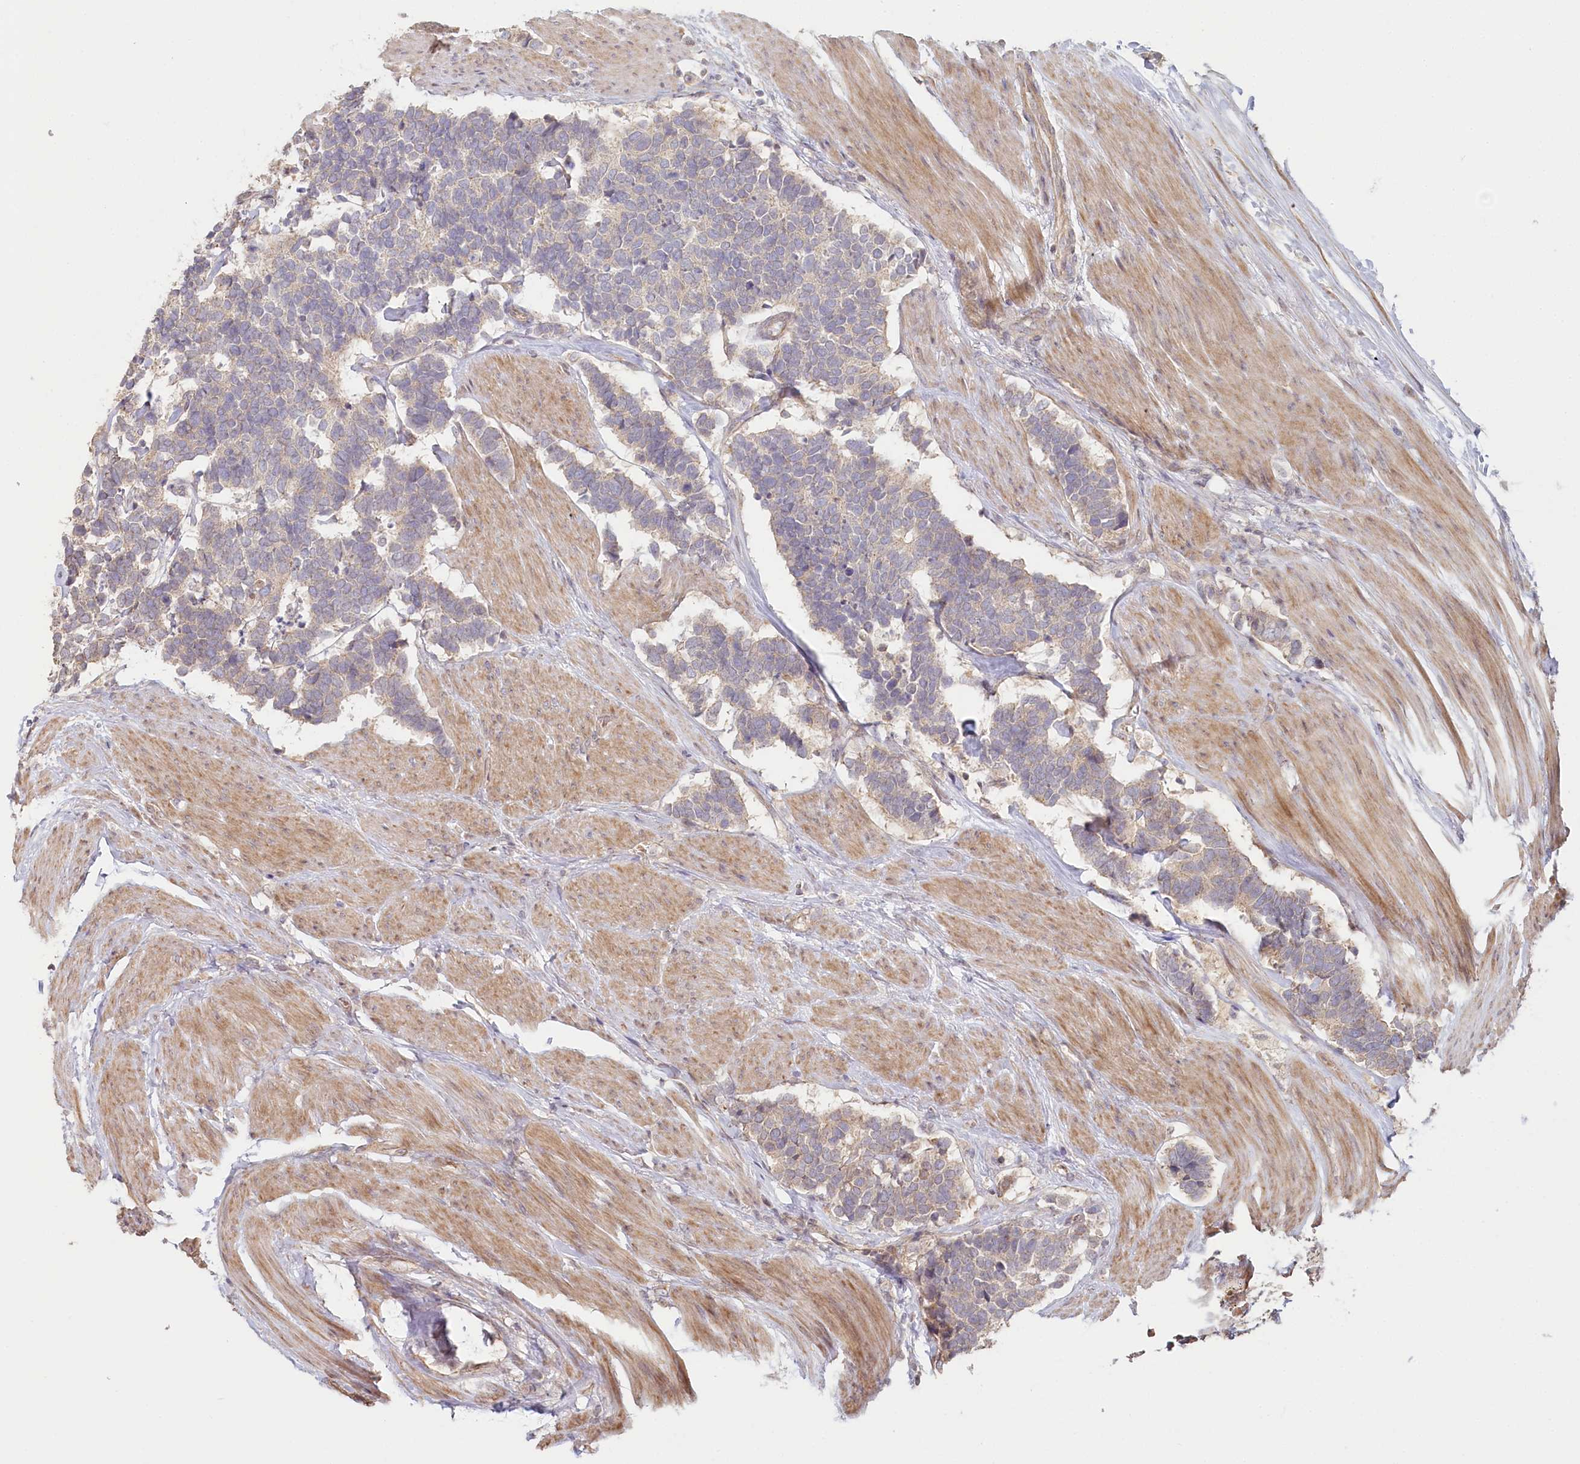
{"staining": {"intensity": "weak", "quantity": "25%-75%", "location": "cytoplasmic/membranous"}, "tissue": "carcinoid", "cell_type": "Tumor cells", "image_type": "cancer", "snomed": [{"axis": "morphology", "description": "Carcinoma, NOS"}, {"axis": "morphology", "description": "Carcinoid, malignant, NOS"}, {"axis": "topography", "description": "Urinary bladder"}], "caption": "This image demonstrates immunohistochemistry staining of human carcinoid, with low weak cytoplasmic/membranous staining in approximately 25%-75% of tumor cells.", "gene": "TCHP", "patient": {"sex": "male", "age": 57}}